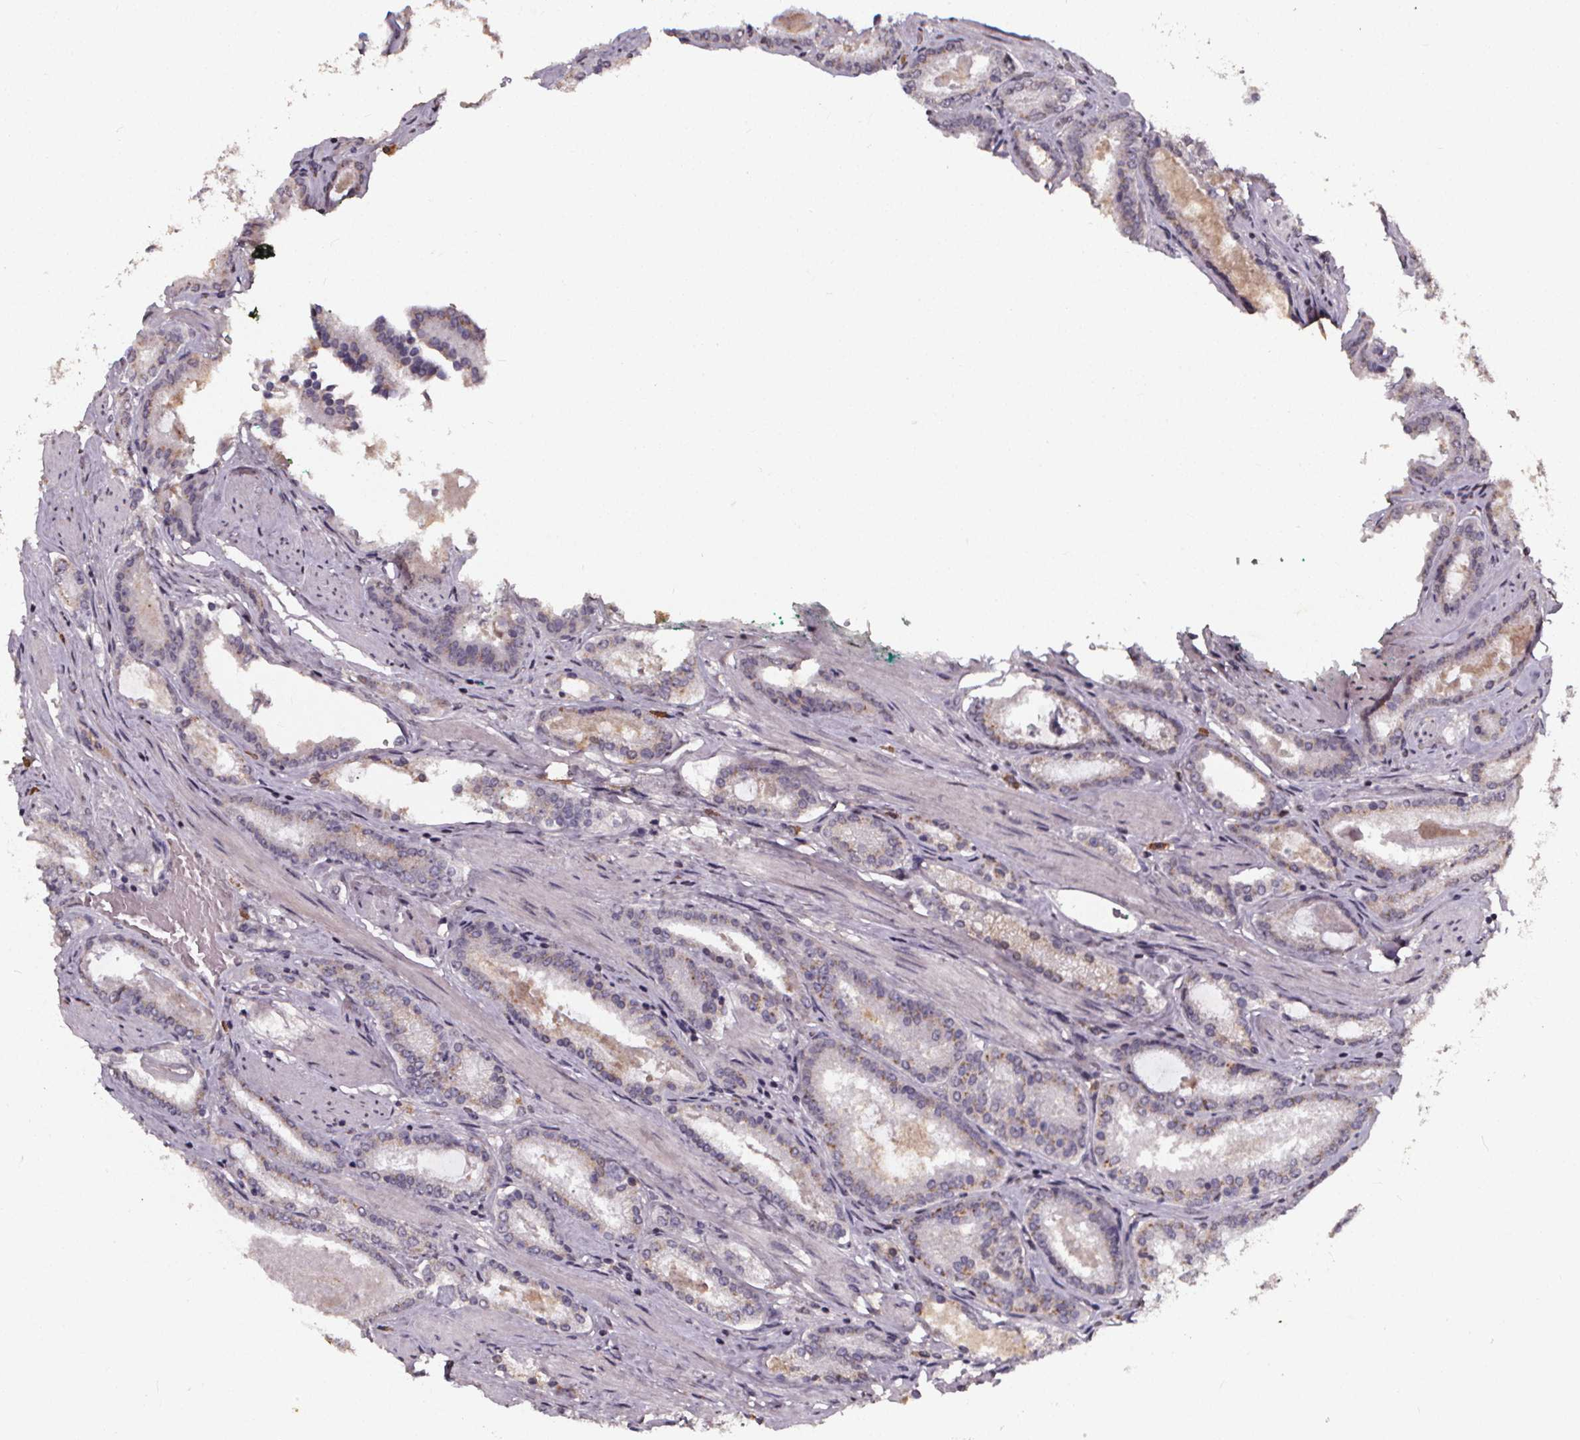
{"staining": {"intensity": "weak", "quantity": "<25%", "location": "cytoplasmic/membranous"}, "tissue": "prostate cancer", "cell_type": "Tumor cells", "image_type": "cancer", "snomed": [{"axis": "morphology", "description": "Adenocarcinoma, High grade"}, {"axis": "topography", "description": "Prostate"}], "caption": "Prostate cancer was stained to show a protein in brown. There is no significant expression in tumor cells.", "gene": "SPAG8", "patient": {"sex": "male", "age": 63}}